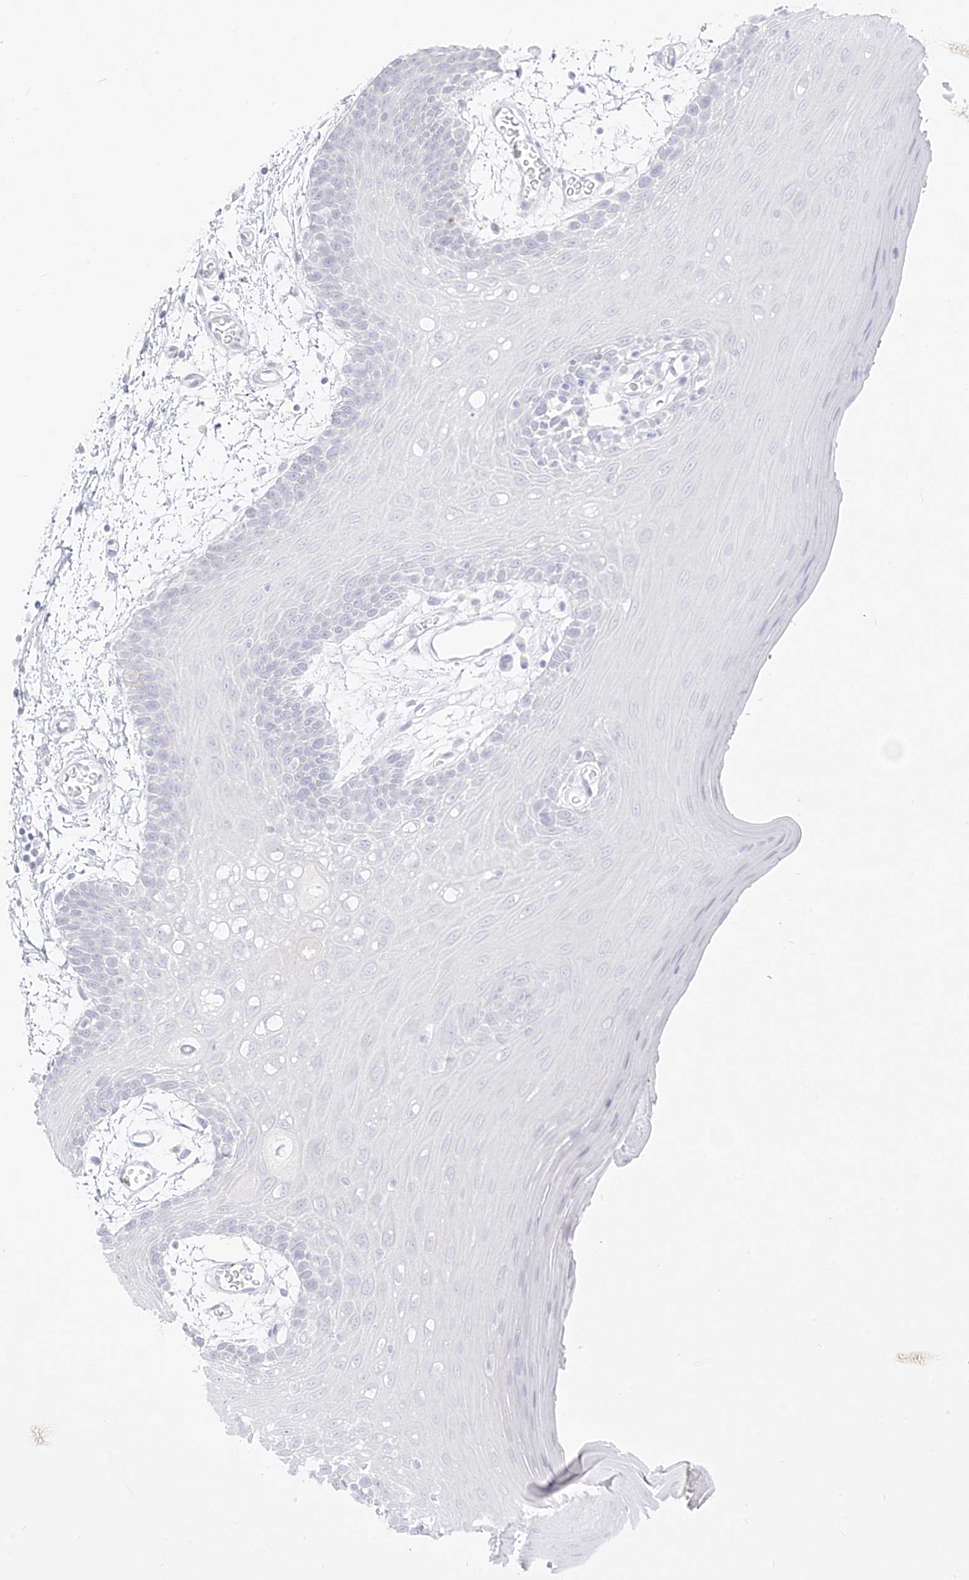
{"staining": {"intensity": "negative", "quantity": "none", "location": "none"}, "tissue": "oral mucosa", "cell_type": "Squamous epithelial cells", "image_type": "normal", "snomed": [{"axis": "morphology", "description": "Normal tissue, NOS"}, {"axis": "topography", "description": "Skeletal muscle"}, {"axis": "topography", "description": "Oral tissue"}, {"axis": "topography", "description": "Salivary gland"}, {"axis": "topography", "description": "Peripheral nerve tissue"}], "caption": "High power microscopy photomicrograph of an IHC image of normal oral mucosa, revealing no significant staining in squamous epithelial cells. (Immunohistochemistry, brightfield microscopy, high magnification).", "gene": "TGM4", "patient": {"sex": "male", "age": 54}}